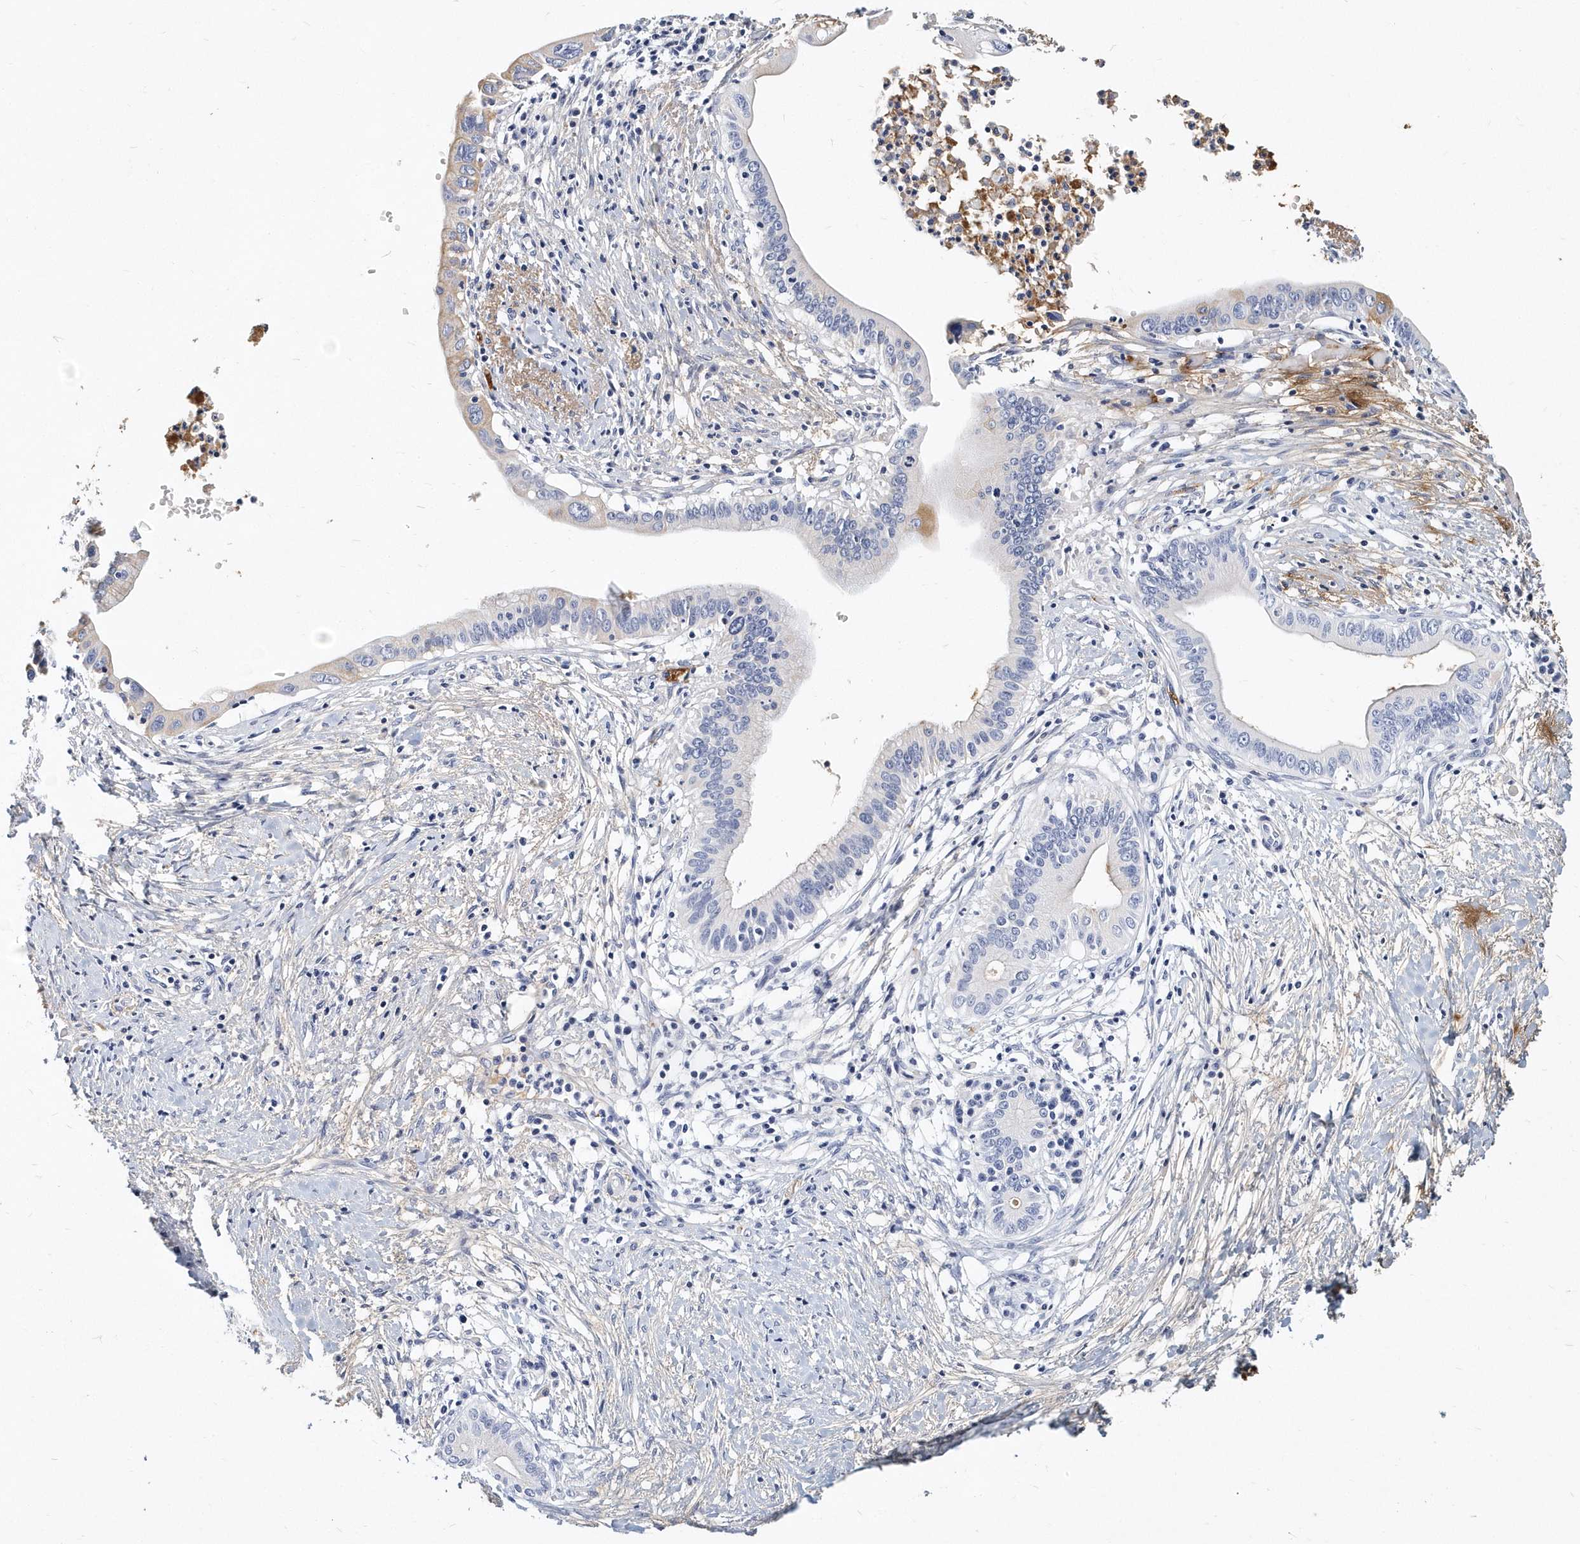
{"staining": {"intensity": "negative", "quantity": "none", "location": "none"}, "tissue": "pancreatic cancer", "cell_type": "Tumor cells", "image_type": "cancer", "snomed": [{"axis": "morphology", "description": "Adenocarcinoma, NOS"}, {"axis": "topography", "description": "Pancreas"}], "caption": "Tumor cells show no significant expression in pancreatic cancer.", "gene": "ITGA2B", "patient": {"sex": "male", "age": 68}}